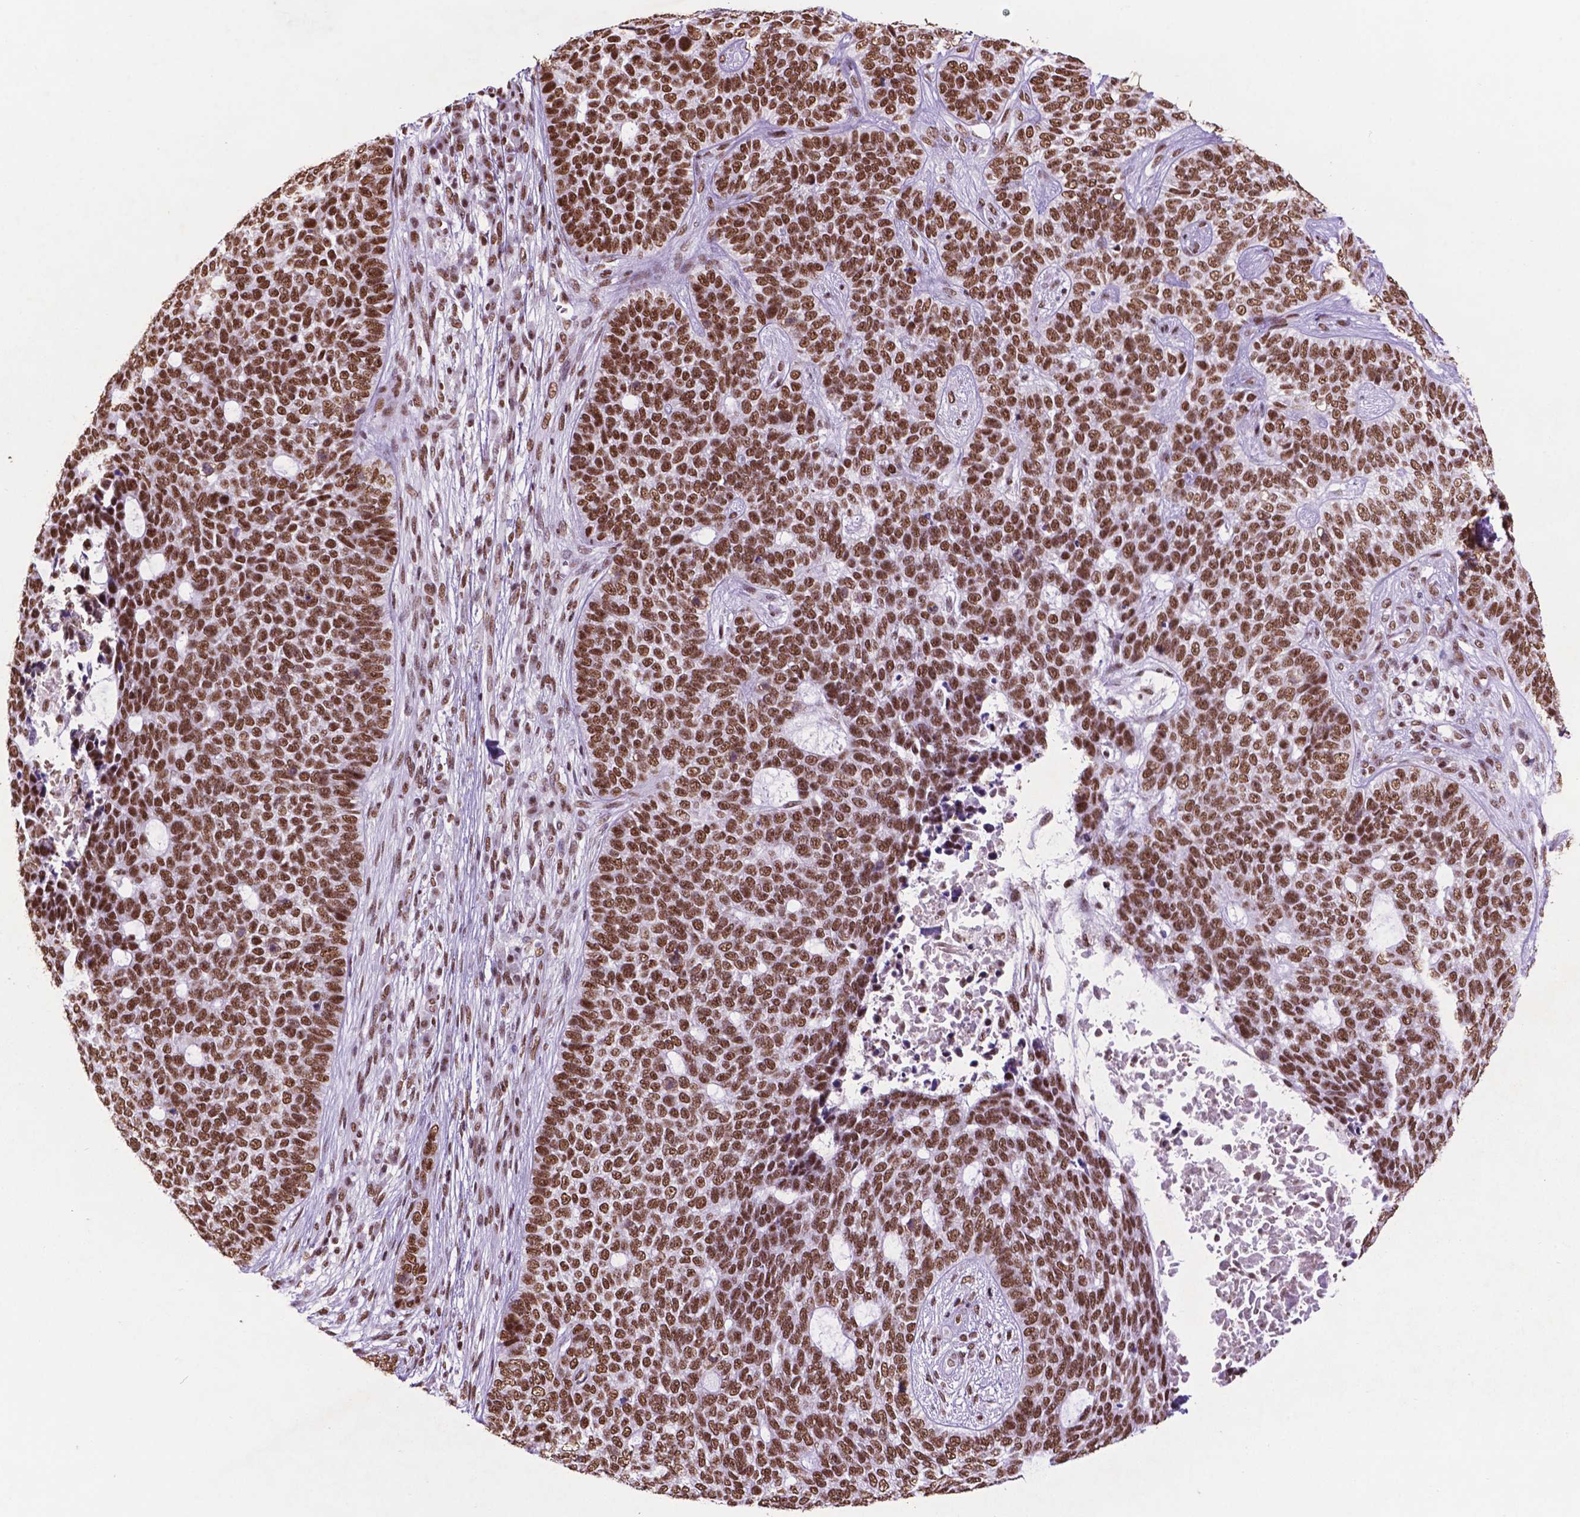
{"staining": {"intensity": "strong", "quantity": ">75%", "location": "nuclear"}, "tissue": "skin cancer", "cell_type": "Tumor cells", "image_type": "cancer", "snomed": [{"axis": "morphology", "description": "Basal cell carcinoma"}, {"axis": "topography", "description": "Skin"}], "caption": "An image showing strong nuclear positivity in about >75% of tumor cells in skin basal cell carcinoma, as visualized by brown immunohistochemical staining.", "gene": "CCAR2", "patient": {"sex": "female", "age": 69}}